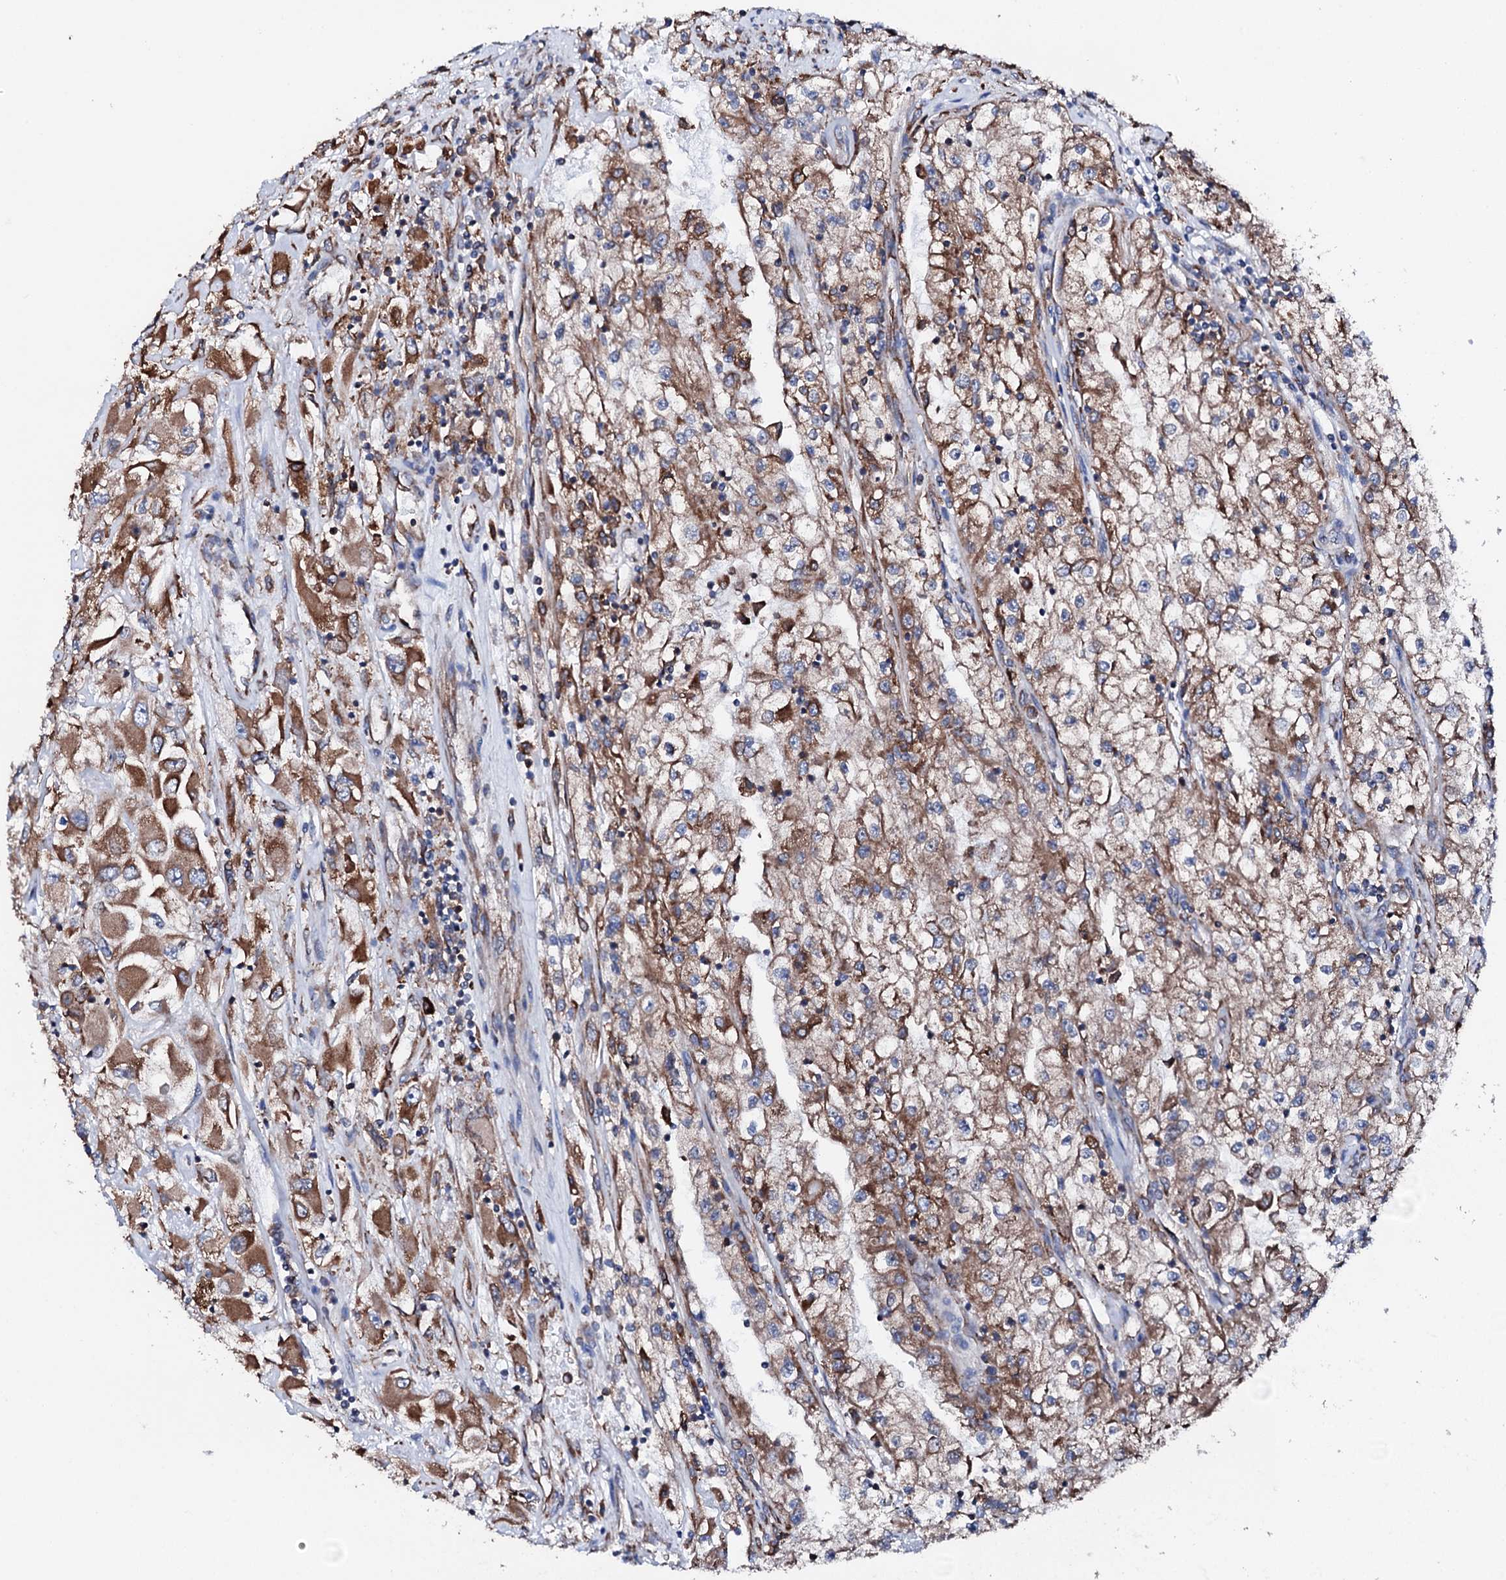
{"staining": {"intensity": "moderate", "quantity": ">75%", "location": "cytoplasmic/membranous"}, "tissue": "renal cancer", "cell_type": "Tumor cells", "image_type": "cancer", "snomed": [{"axis": "morphology", "description": "Adenocarcinoma, NOS"}, {"axis": "topography", "description": "Kidney"}], "caption": "IHC image of neoplastic tissue: renal cancer stained using immunohistochemistry shows medium levels of moderate protein expression localized specifically in the cytoplasmic/membranous of tumor cells, appearing as a cytoplasmic/membranous brown color.", "gene": "AMDHD1", "patient": {"sex": "female", "age": 52}}